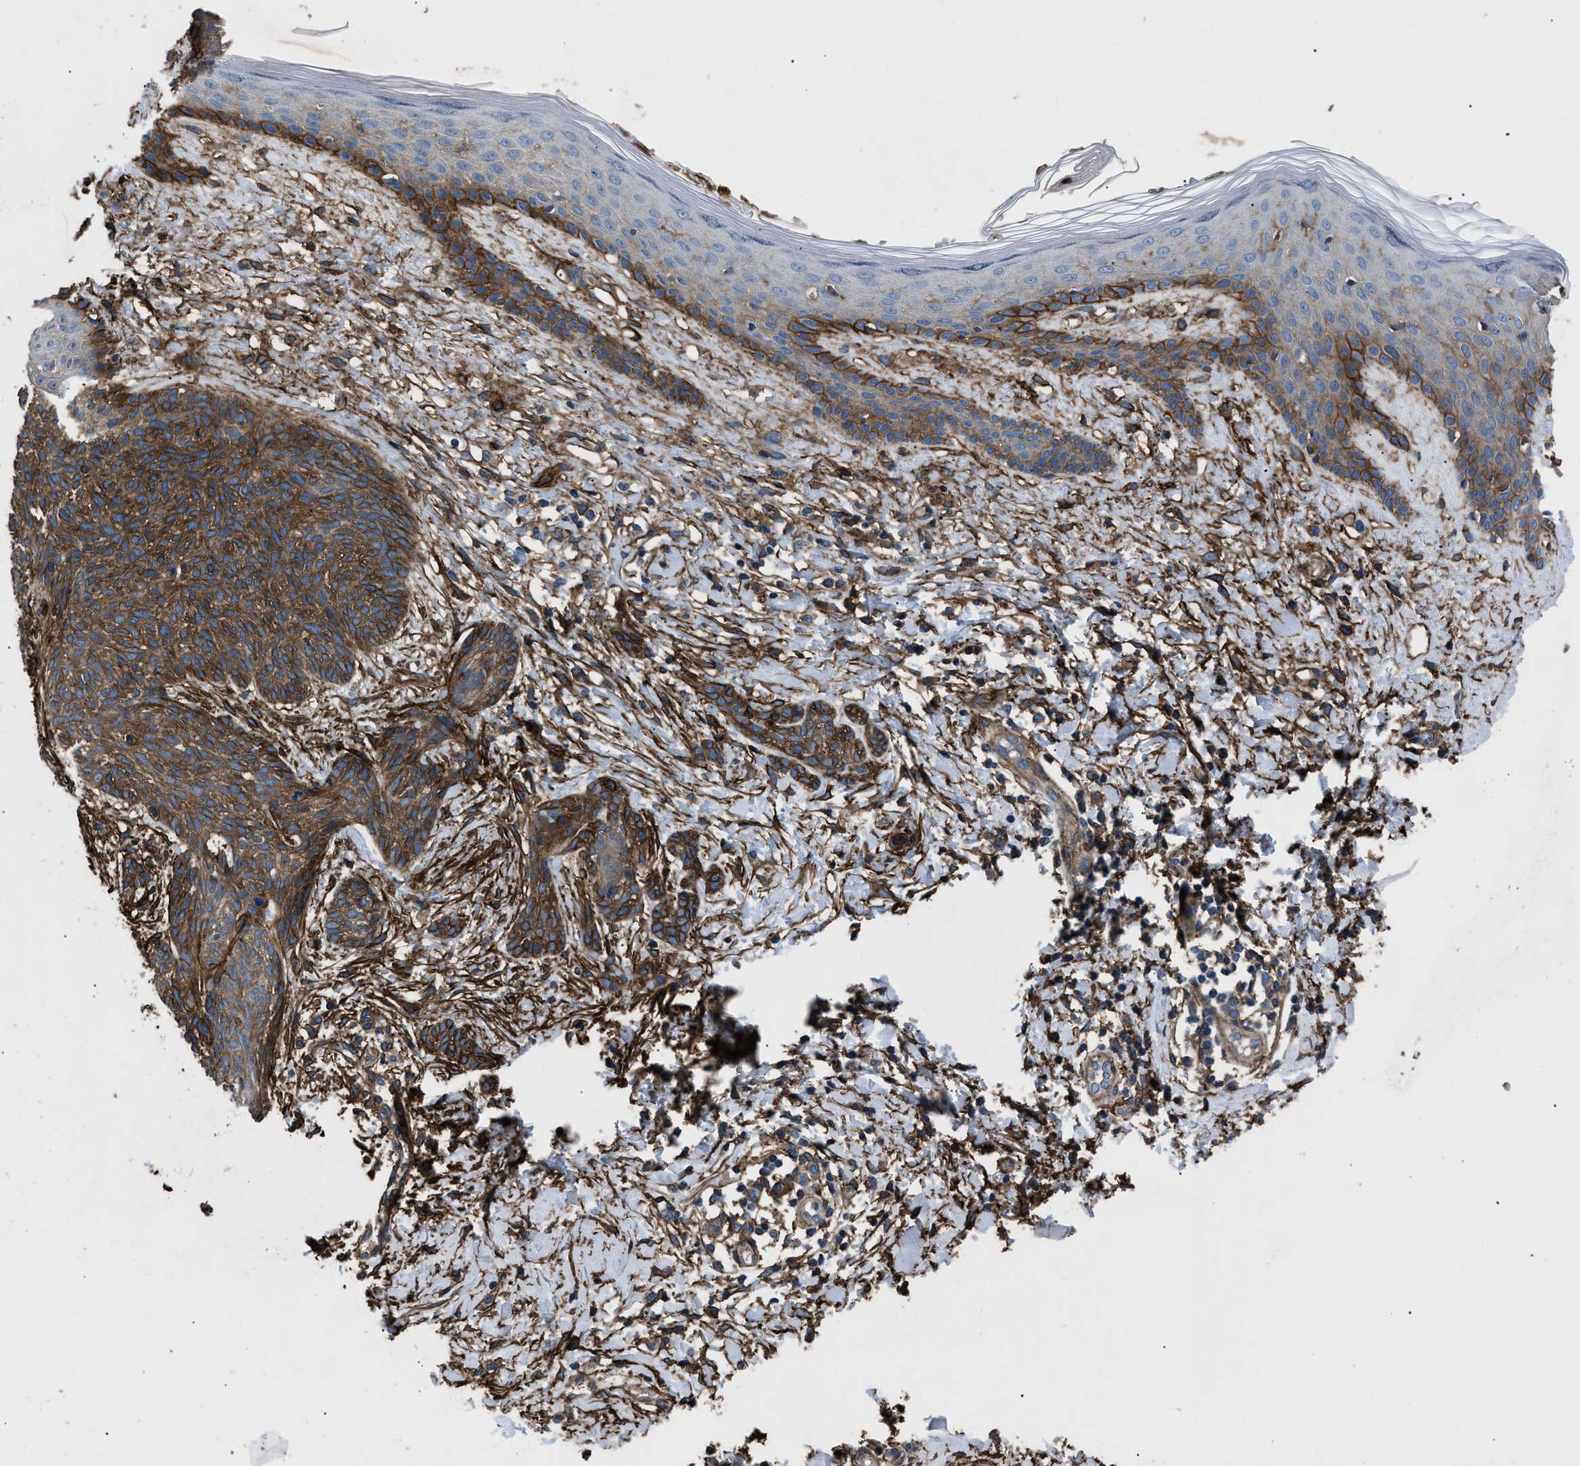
{"staining": {"intensity": "moderate", "quantity": ">75%", "location": "cytoplasmic/membranous"}, "tissue": "skin cancer", "cell_type": "Tumor cells", "image_type": "cancer", "snomed": [{"axis": "morphology", "description": "Basal cell carcinoma"}, {"axis": "topography", "description": "Skin"}], "caption": "About >75% of tumor cells in basal cell carcinoma (skin) exhibit moderate cytoplasmic/membranous protein expression as visualized by brown immunohistochemical staining.", "gene": "CD276", "patient": {"sex": "female", "age": 59}}